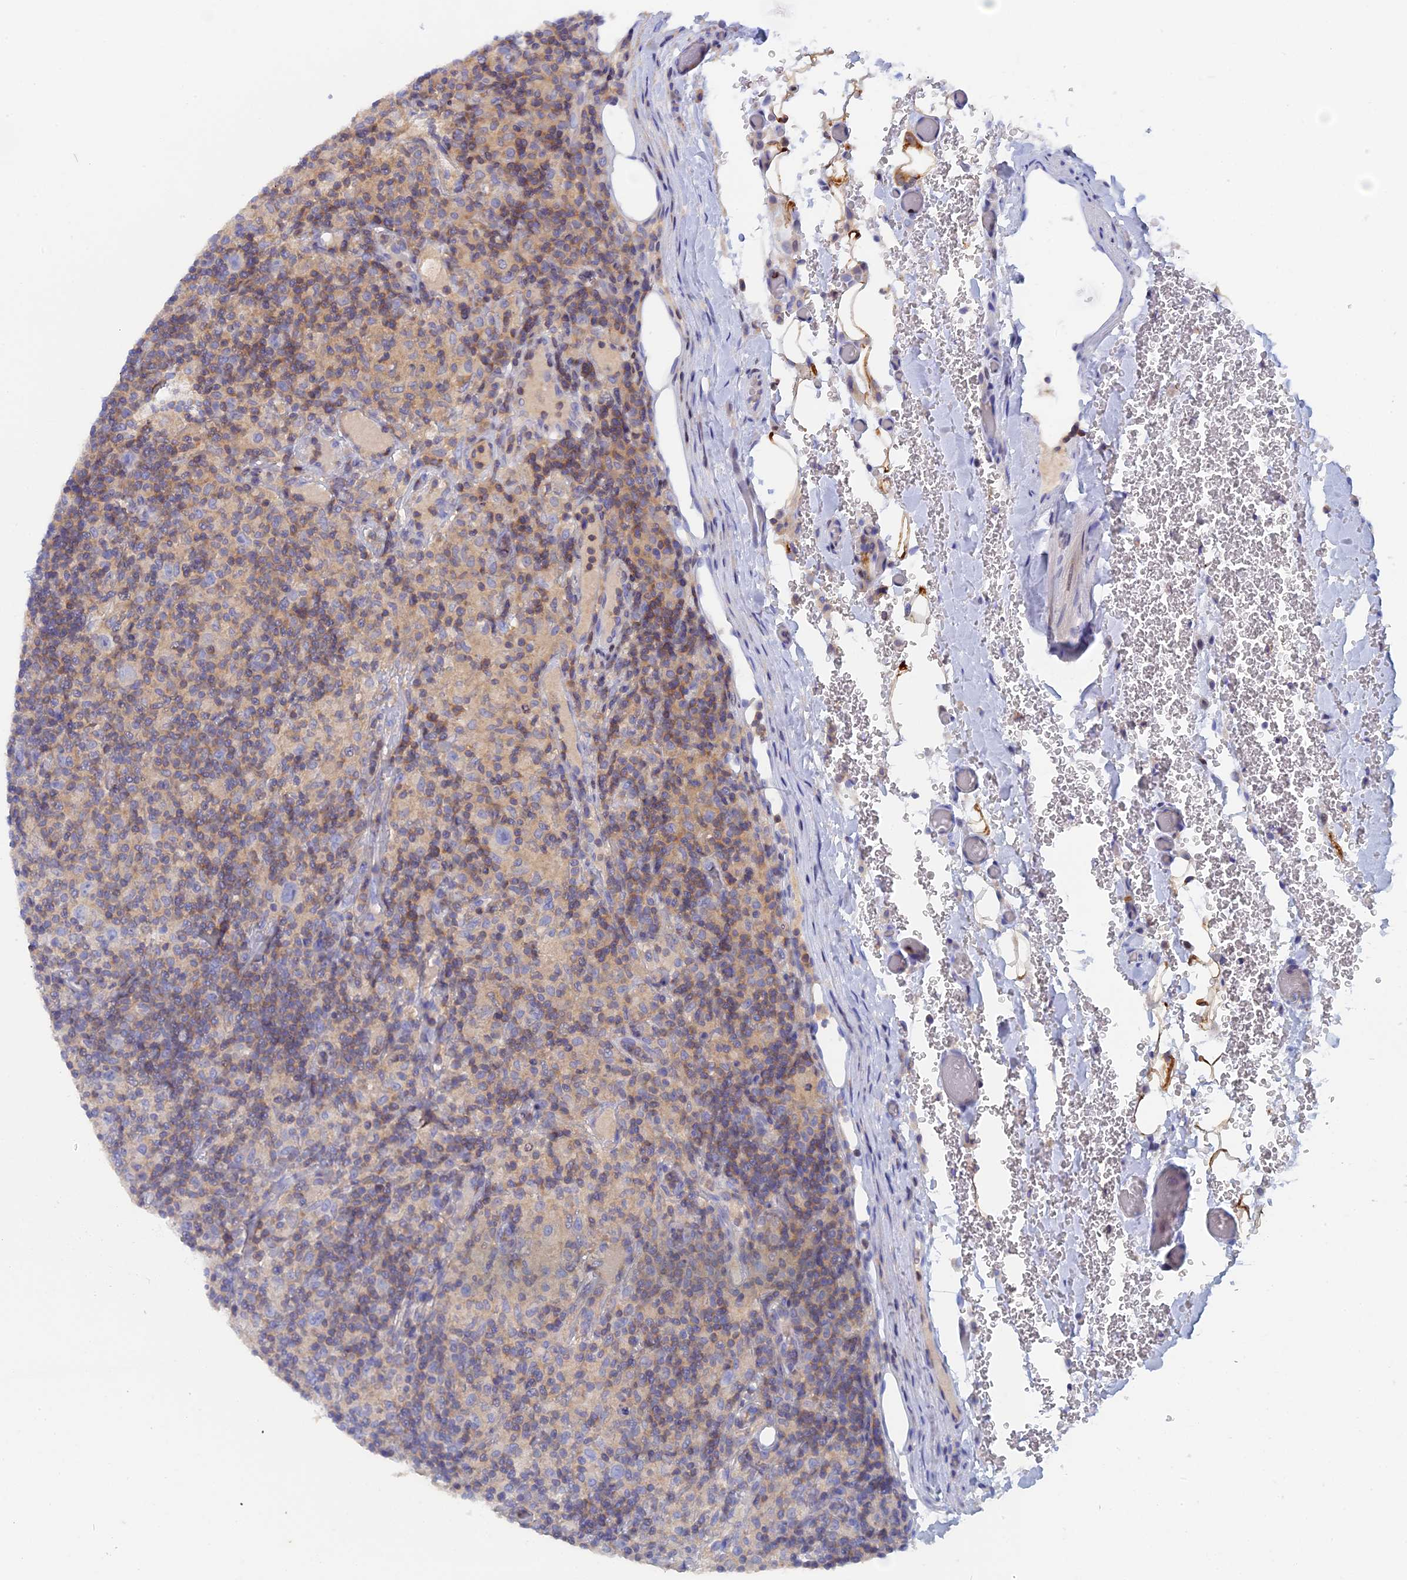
{"staining": {"intensity": "negative", "quantity": "none", "location": "none"}, "tissue": "lymphoma", "cell_type": "Tumor cells", "image_type": "cancer", "snomed": [{"axis": "morphology", "description": "Hodgkin's disease, NOS"}, {"axis": "topography", "description": "Lymph node"}], "caption": "High magnification brightfield microscopy of Hodgkin's disease stained with DAB (brown) and counterstained with hematoxylin (blue): tumor cells show no significant staining.", "gene": "ACP7", "patient": {"sex": "male", "age": 70}}